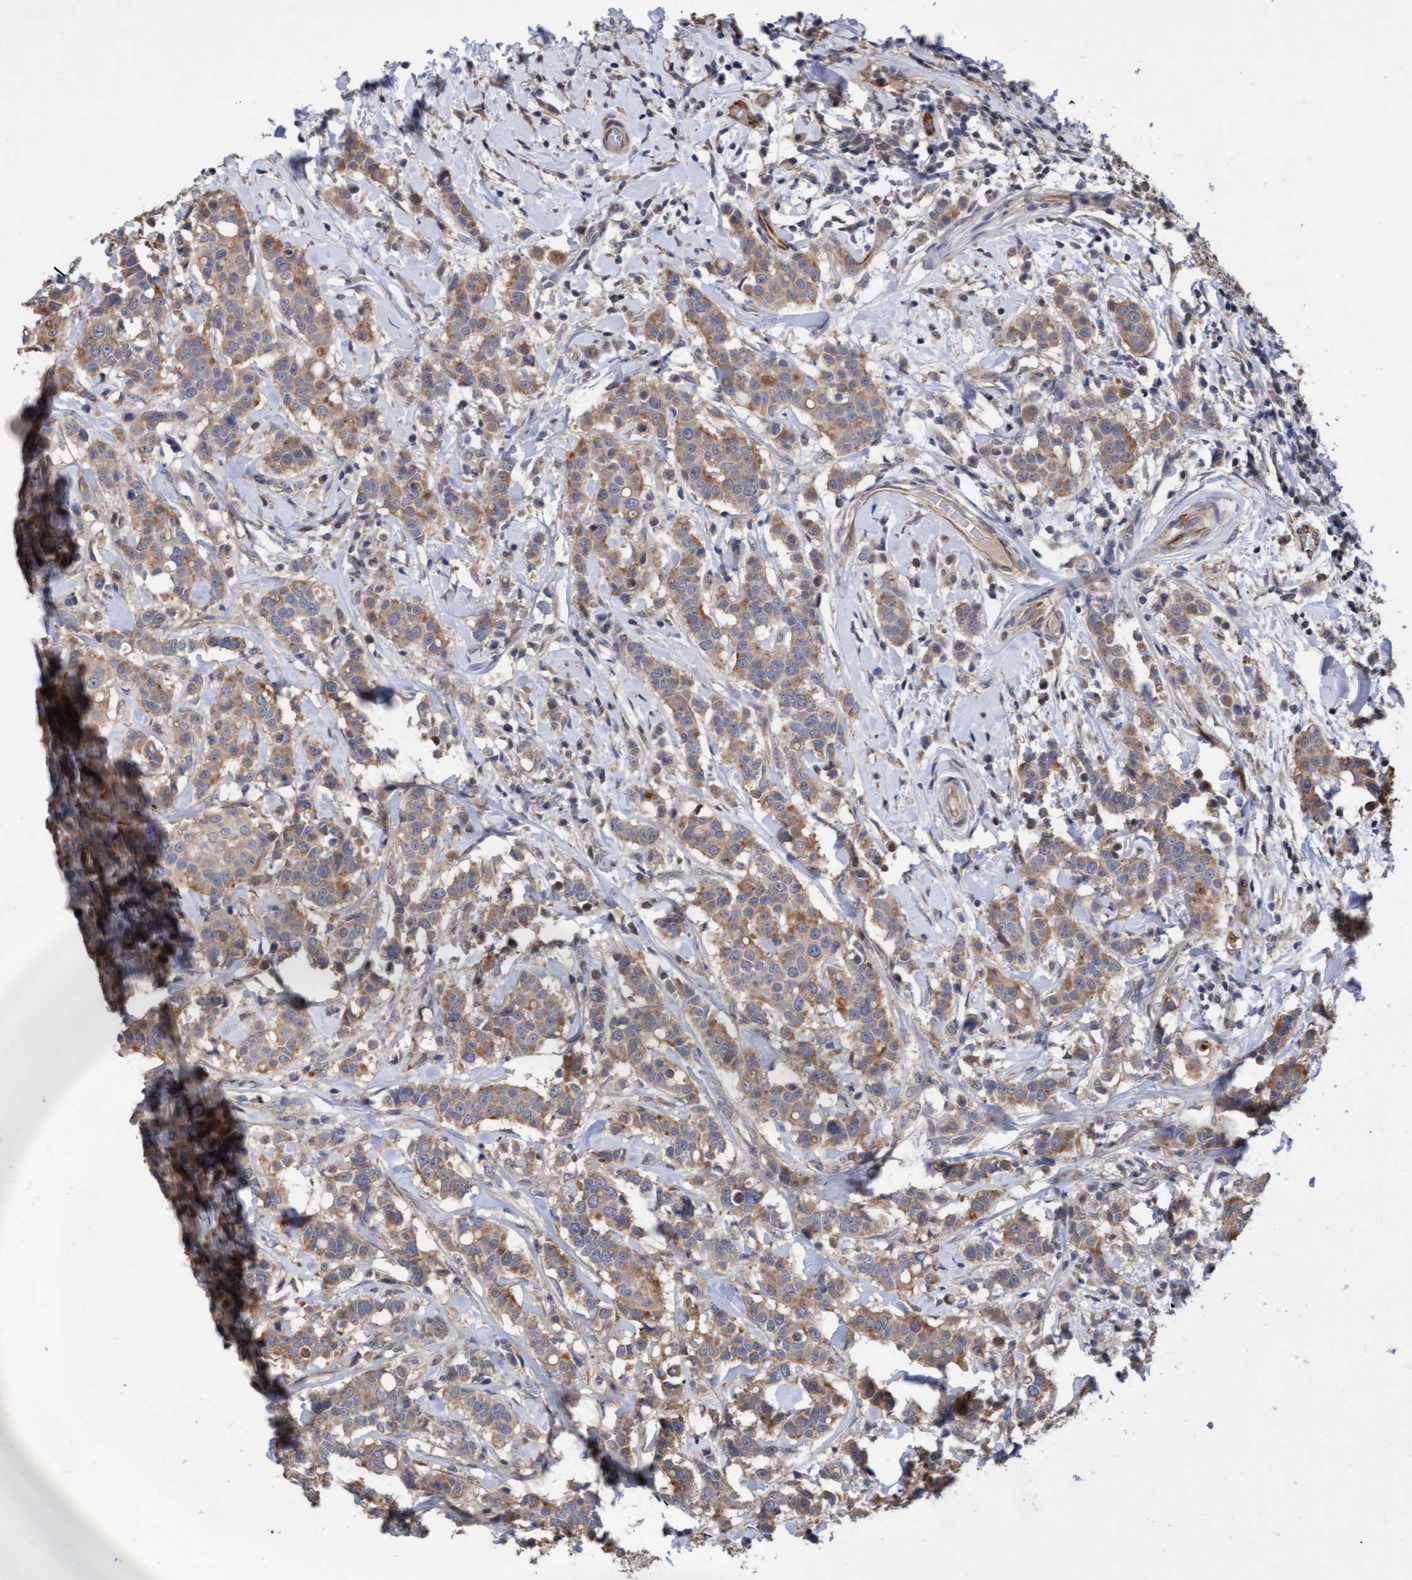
{"staining": {"intensity": "moderate", "quantity": ">75%", "location": "cytoplasmic/membranous"}, "tissue": "breast cancer", "cell_type": "Tumor cells", "image_type": "cancer", "snomed": [{"axis": "morphology", "description": "Duct carcinoma"}, {"axis": "topography", "description": "Breast"}], "caption": "Human breast infiltrating ductal carcinoma stained with a protein marker exhibits moderate staining in tumor cells.", "gene": "ITFG1", "patient": {"sex": "female", "age": 27}}